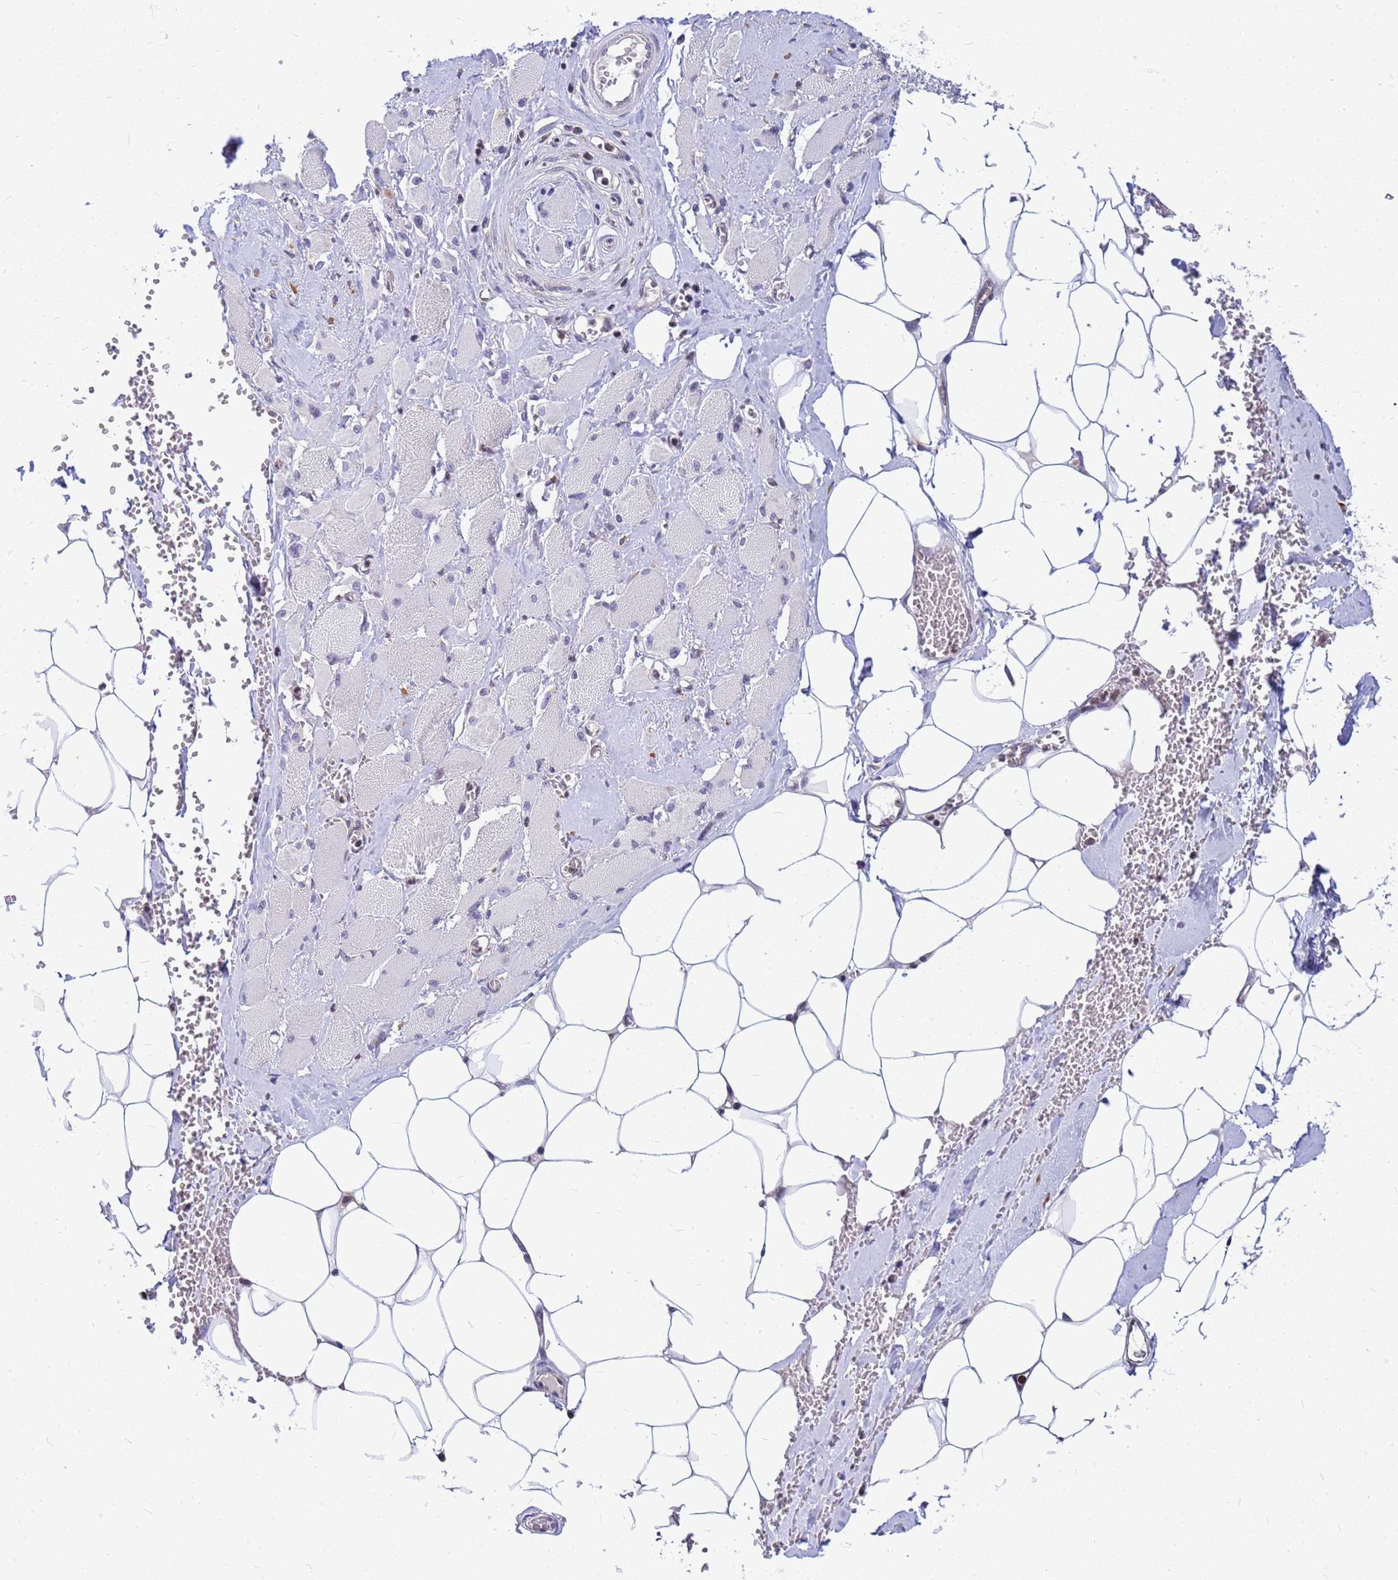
{"staining": {"intensity": "negative", "quantity": "none", "location": "none"}, "tissue": "skeletal muscle", "cell_type": "Myocytes", "image_type": "normal", "snomed": [{"axis": "morphology", "description": "Normal tissue, NOS"}, {"axis": "morphology", "description": "Basal cell carcinoma"}, {"axis": "topography", "description": "Skeletal muscle"}], "caption": "This is an immunohistochemistry (IHC) histopathology image of normal skeletal muscle. There is no staining in myocytes.", "gene": "SSR4", "patient": {"sex": "female", "age": 64}}